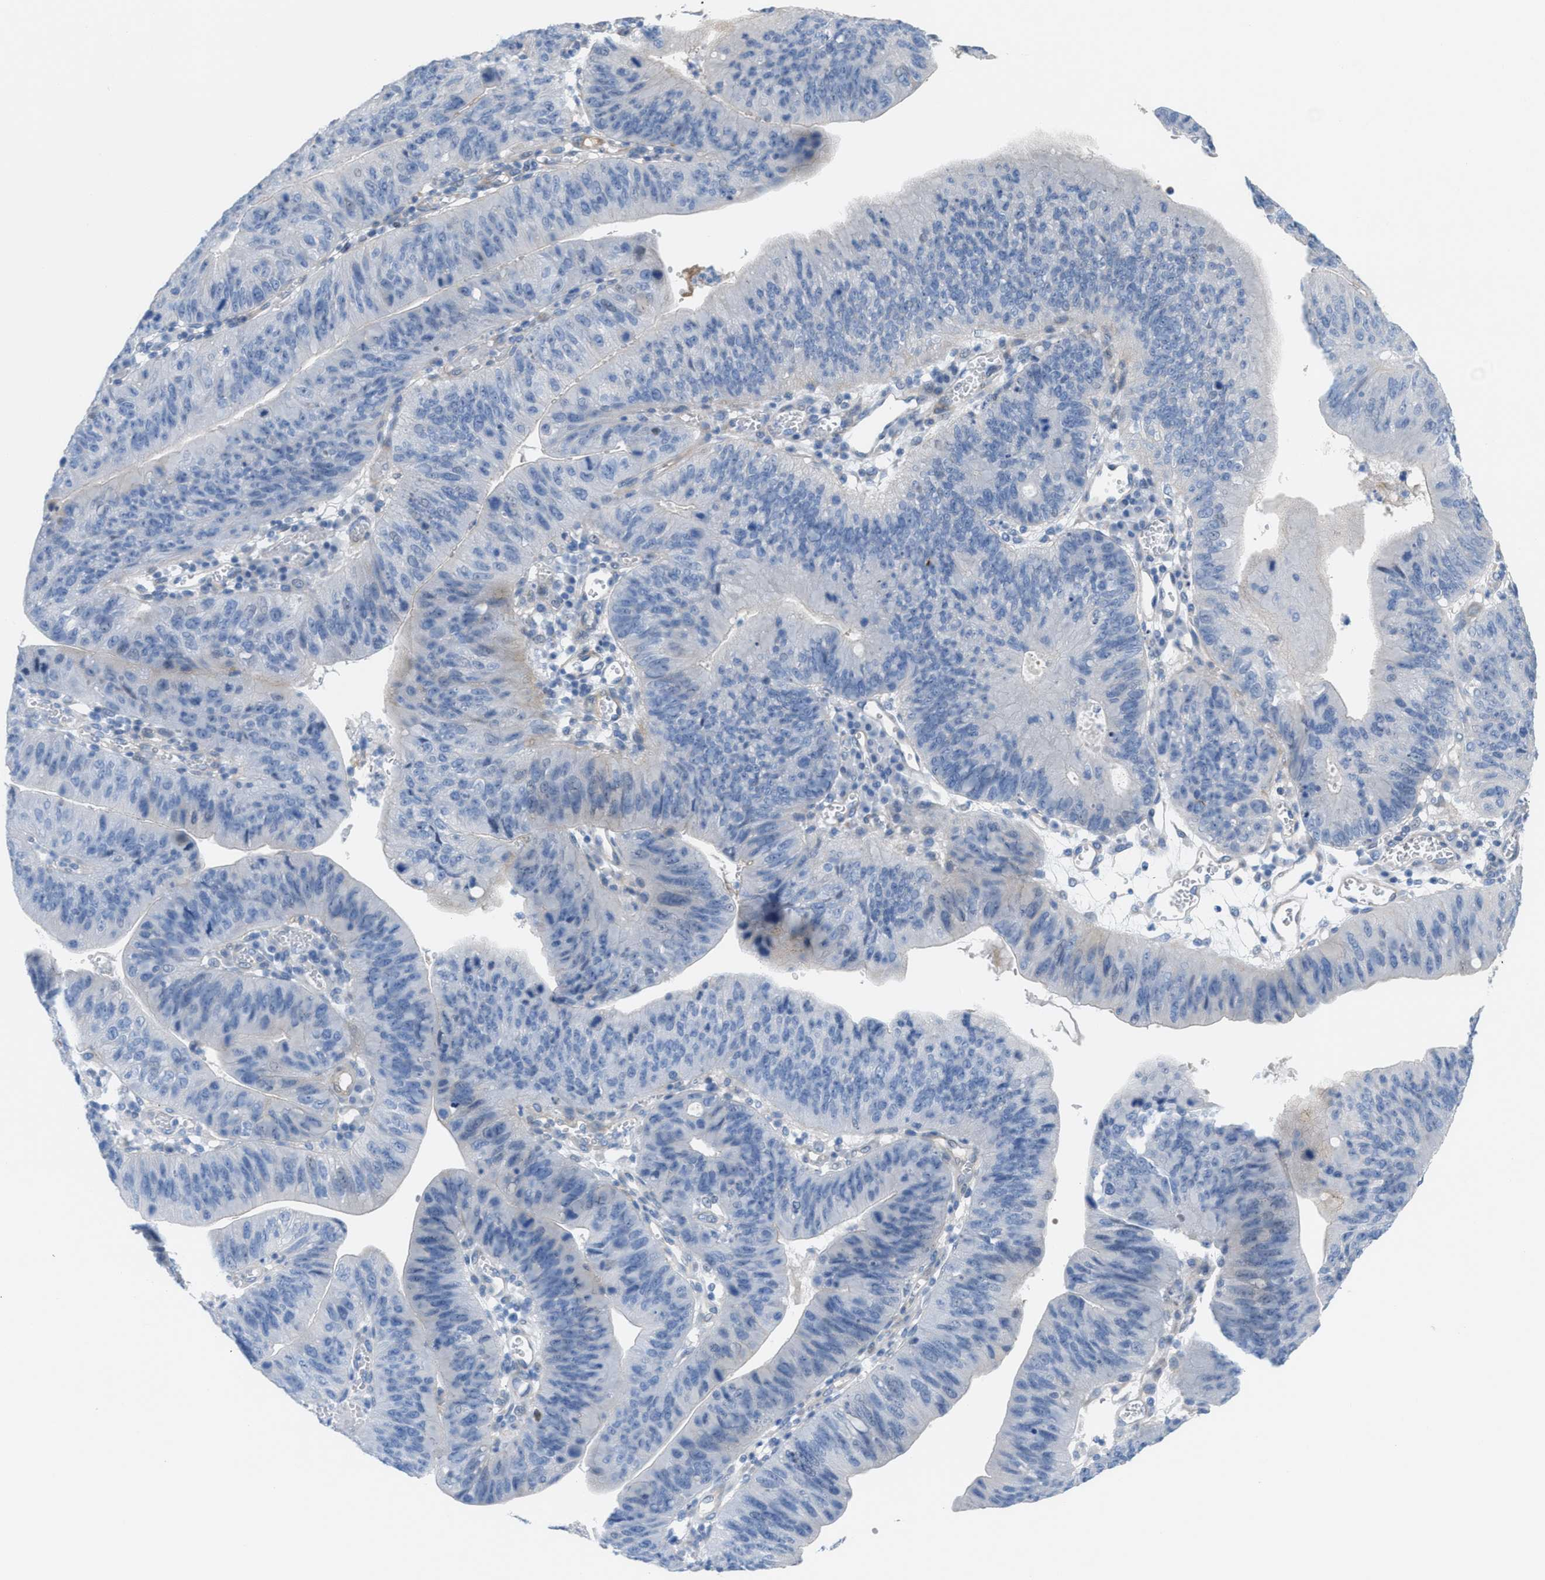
{"staining": {"intensity": "negative", "quantity": "none", "location": "none"}, "tissue": "stomach cancer", "cell_type": "Tumor cells", "image_type": "cancer", "snomed": [{"axis": "morphology", "description": "Adenocarcinoma, NOS"}, {"axis": "topography", "description": "Stomach"}], "caption": "IHC image of stomach cancer (adenocarcinoma) stained for a protein (brown), which exhibits no expression in tumor cells.", "gene": "MPP3", "patient": {"sex": "male", "age": 59}}